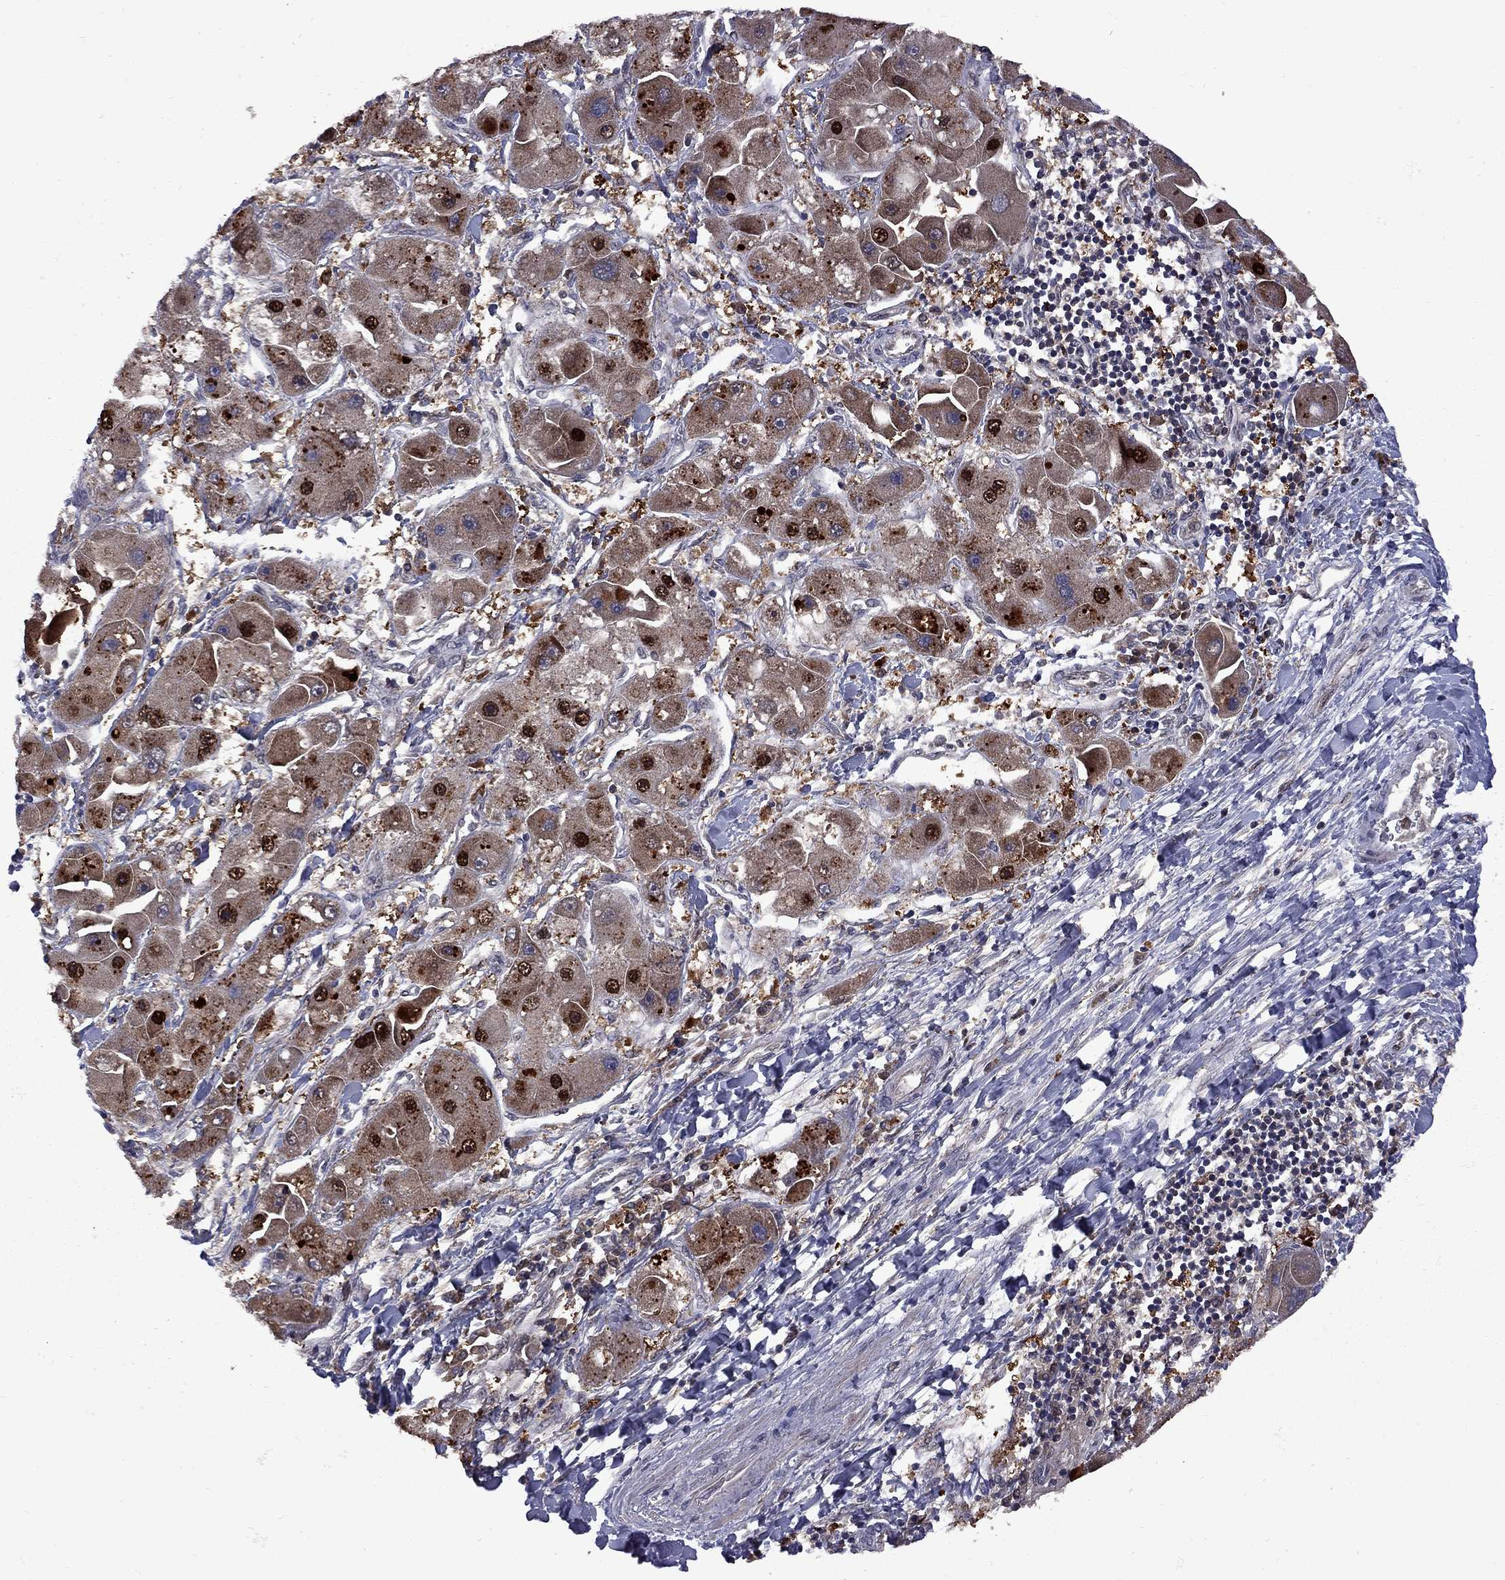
{"staining": {"intensity": "strong", "quantity": "<25%", "location": "cytoplasmic/membranous,nuclear"}, "tissue": "liver cancer", "cell_type": "Tumor cells", "image_type": "cancer", "snomed": [{"axis": "morphology", "description": "Carcinoma, Hepatocellular, NOS"}, {"axis": "topography", "description": "Liver"}], "caption": "About <25% of tumor cells in human liver cancer (hepatocellular carcinoma) exhibit strong cytoplasmic/membranous and nuclear protein positivity as visualized by brown immunohistochemical staining.", "gene": "IPP", "patient": {"sex": "male", "age": 24}}